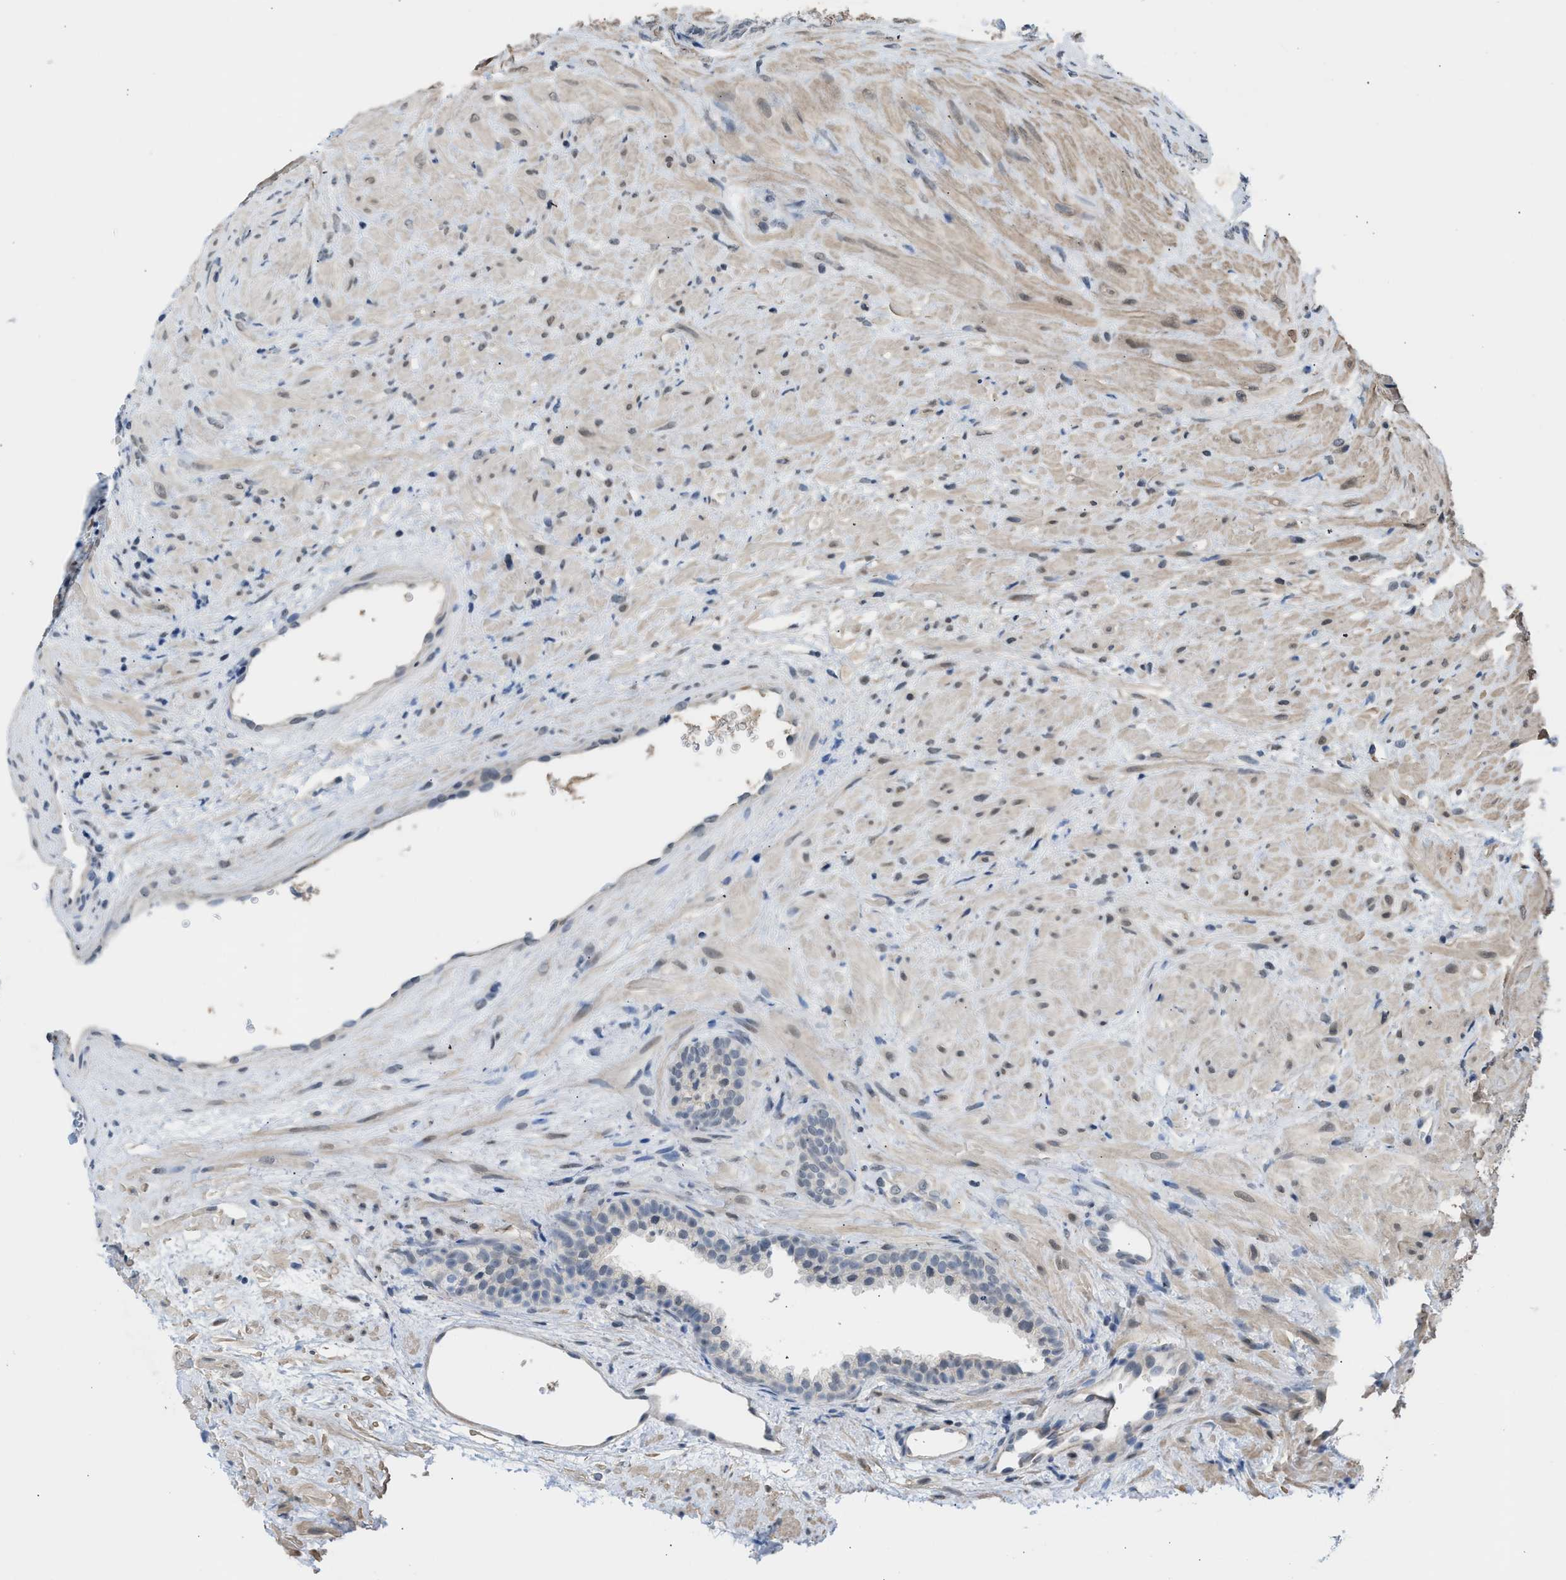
{"staining": {"intensity": "moderate", "quantity": "25%-75%", "location": "nuclear"}, "tissue": "prostate", "cell_type": "Glandular cells", "image_type": "normal", "snomed": [{"axis": "morphology", "description": "Normal tissue, NOS"}, {"axis": "topography", "description": "Prostate"}], "caption": "Prostate stained with DAB immunohistochemistry displays medium levels of moderate nuclear staining in about 25%-75% of glandular cells.", "gene": "TERF2IP", "patient": {"sex": "male", "age": 76}}